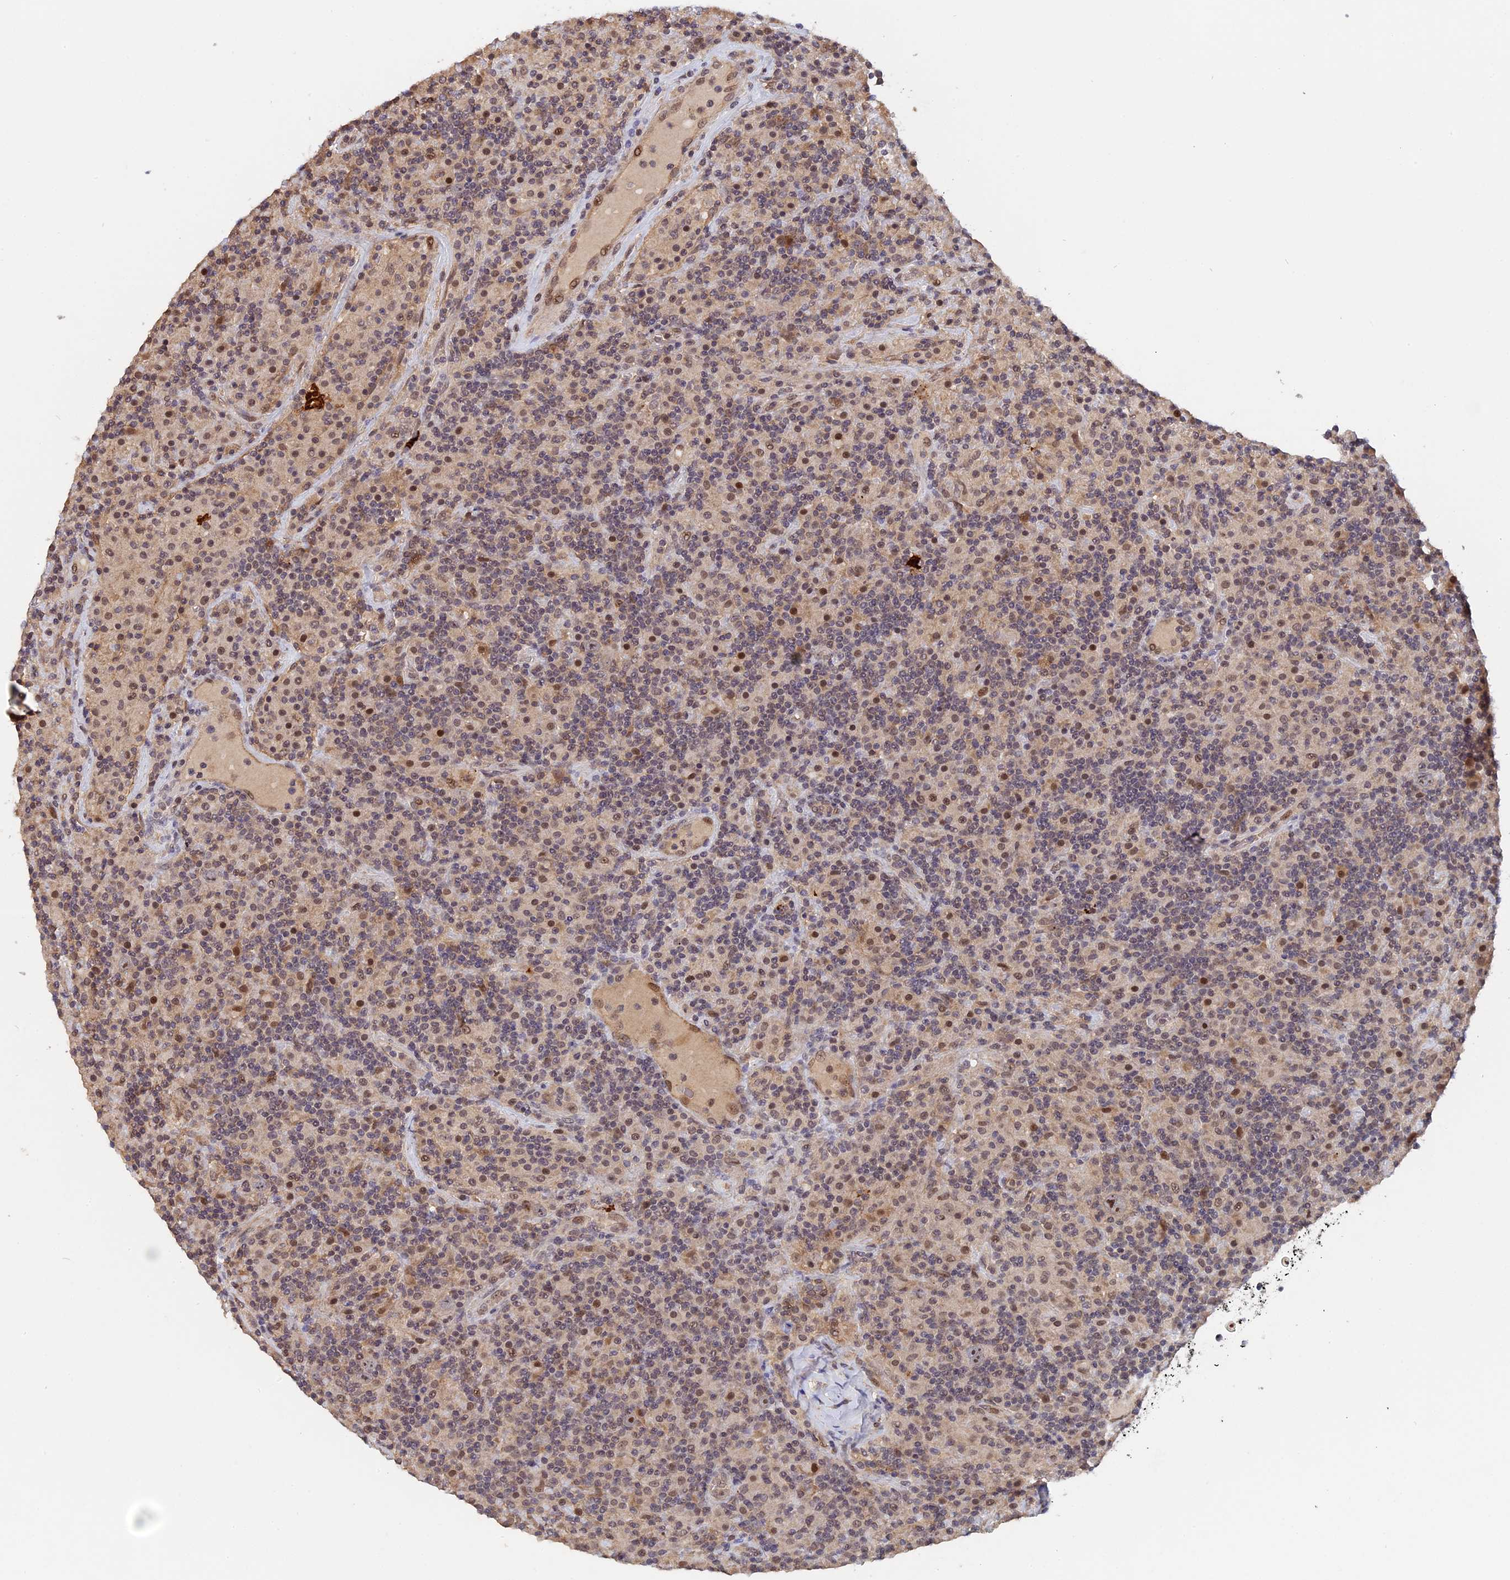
{"staining": {"intensity": "negative", "quantity": "none", "location": "none"}, "tissue": "lymphoma", "cell_type": "Tumor cells", "image_type": "cancer", "snomed": [{"axis": "morphology", "description": "Hodgkin's disease, NOS"}, {"axis": "topography", "description": "Lymph node"}], "caption": "Immunohistochemistry (IHC) micrograph of Hodgkin's disease stained for a protein (brown), which exhibits no staining in tumor cells.", "gene": "FAM98C", "patient": {"sex": "male", "age": 70}}